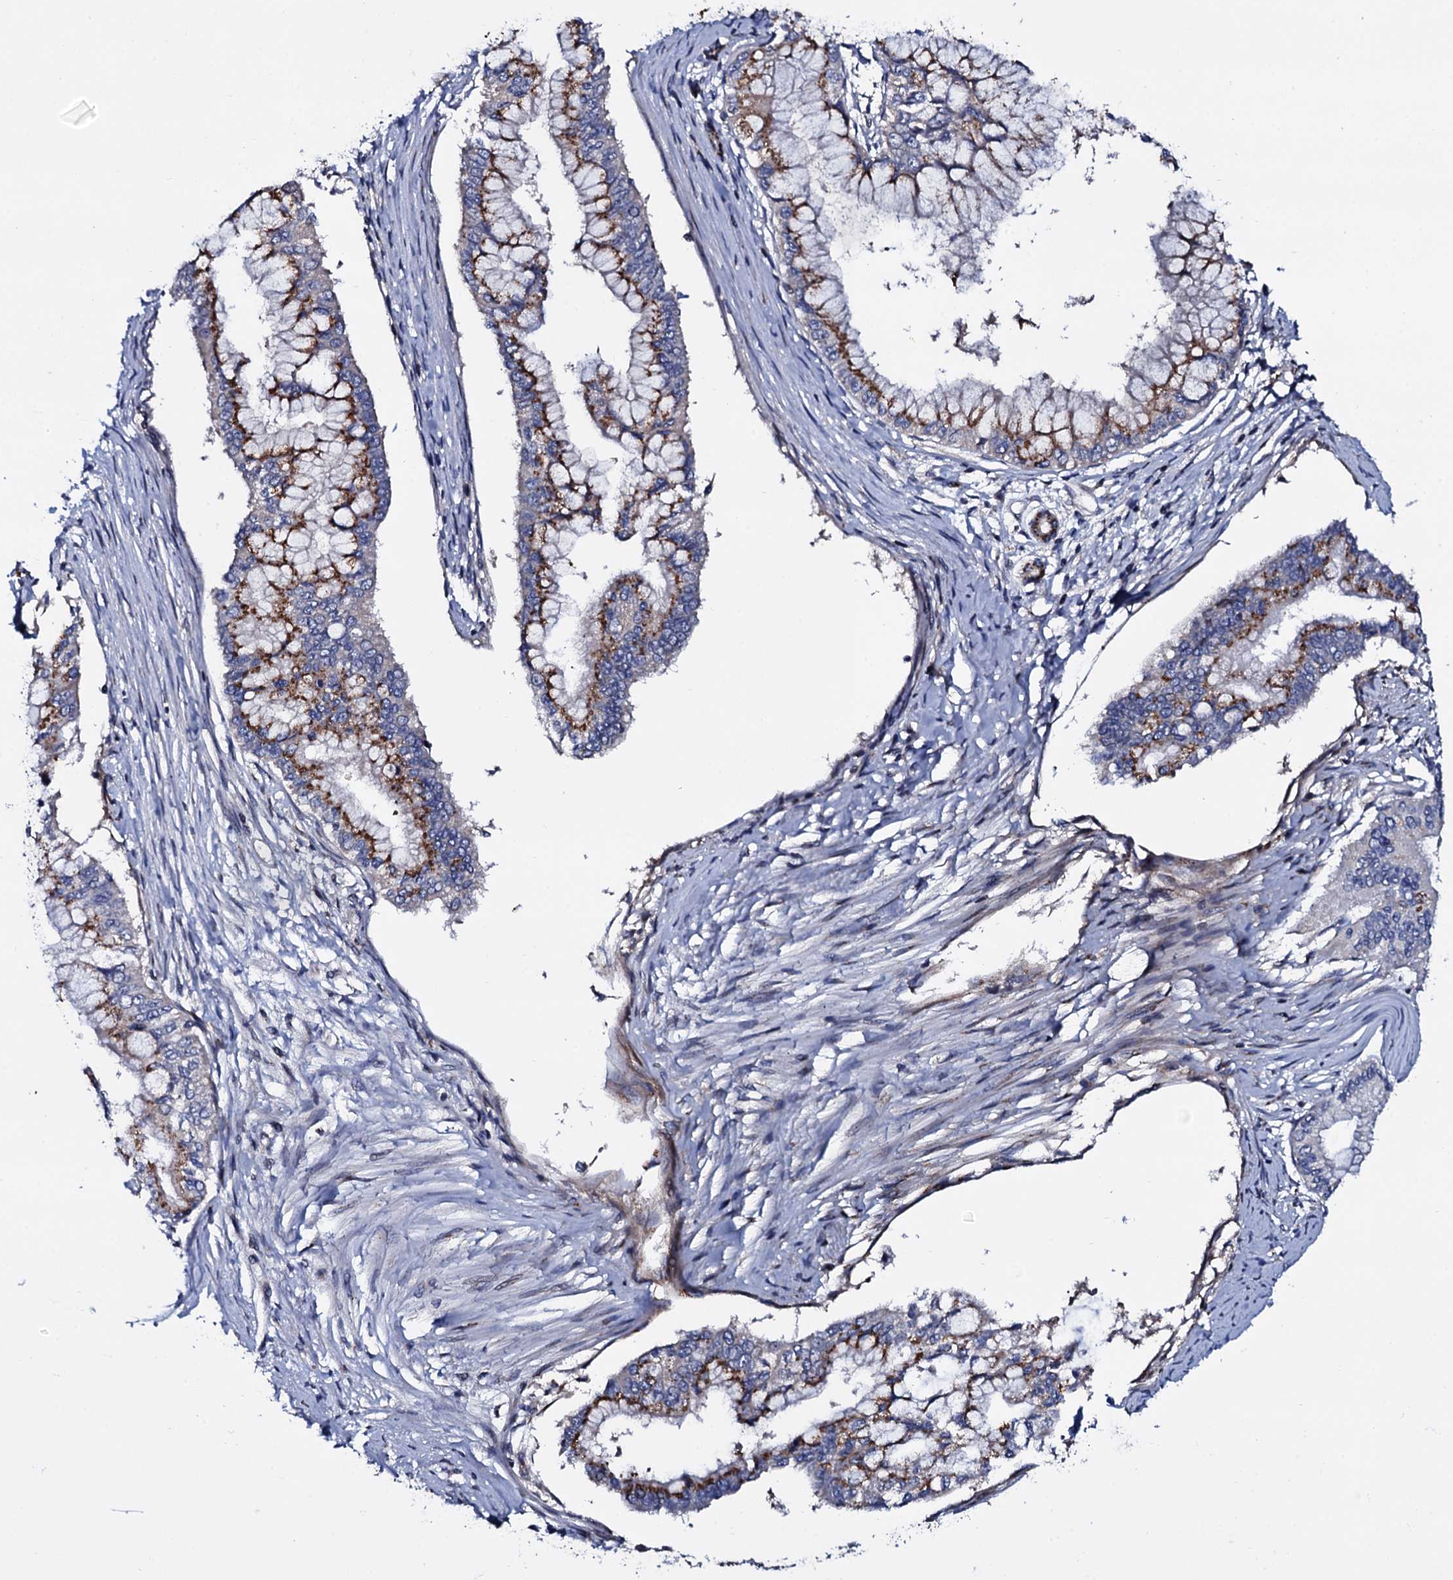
{"staining": {"intensity": "moderate", "quantity": "25%-75%", "location": "cytoplasmic/membranous"}, "tissue": "pancreatic cancer", "cell_type": "Tumor cells", "image_type": "cancer", "snomed": [{"axis": "morphology", "description": "Adenocarcinoma, NOS"}, {"axis": "topography", "description": "Pancreas"}], "caption": "Adenocarcinoma (pancreatic) stained with a brown dye shows moderate cytoplasmic/membranous positive positivity in about 25%-75% of tumor cells.", "gene": "PLET1", "patient": {"sex": "male", "age": 46}}